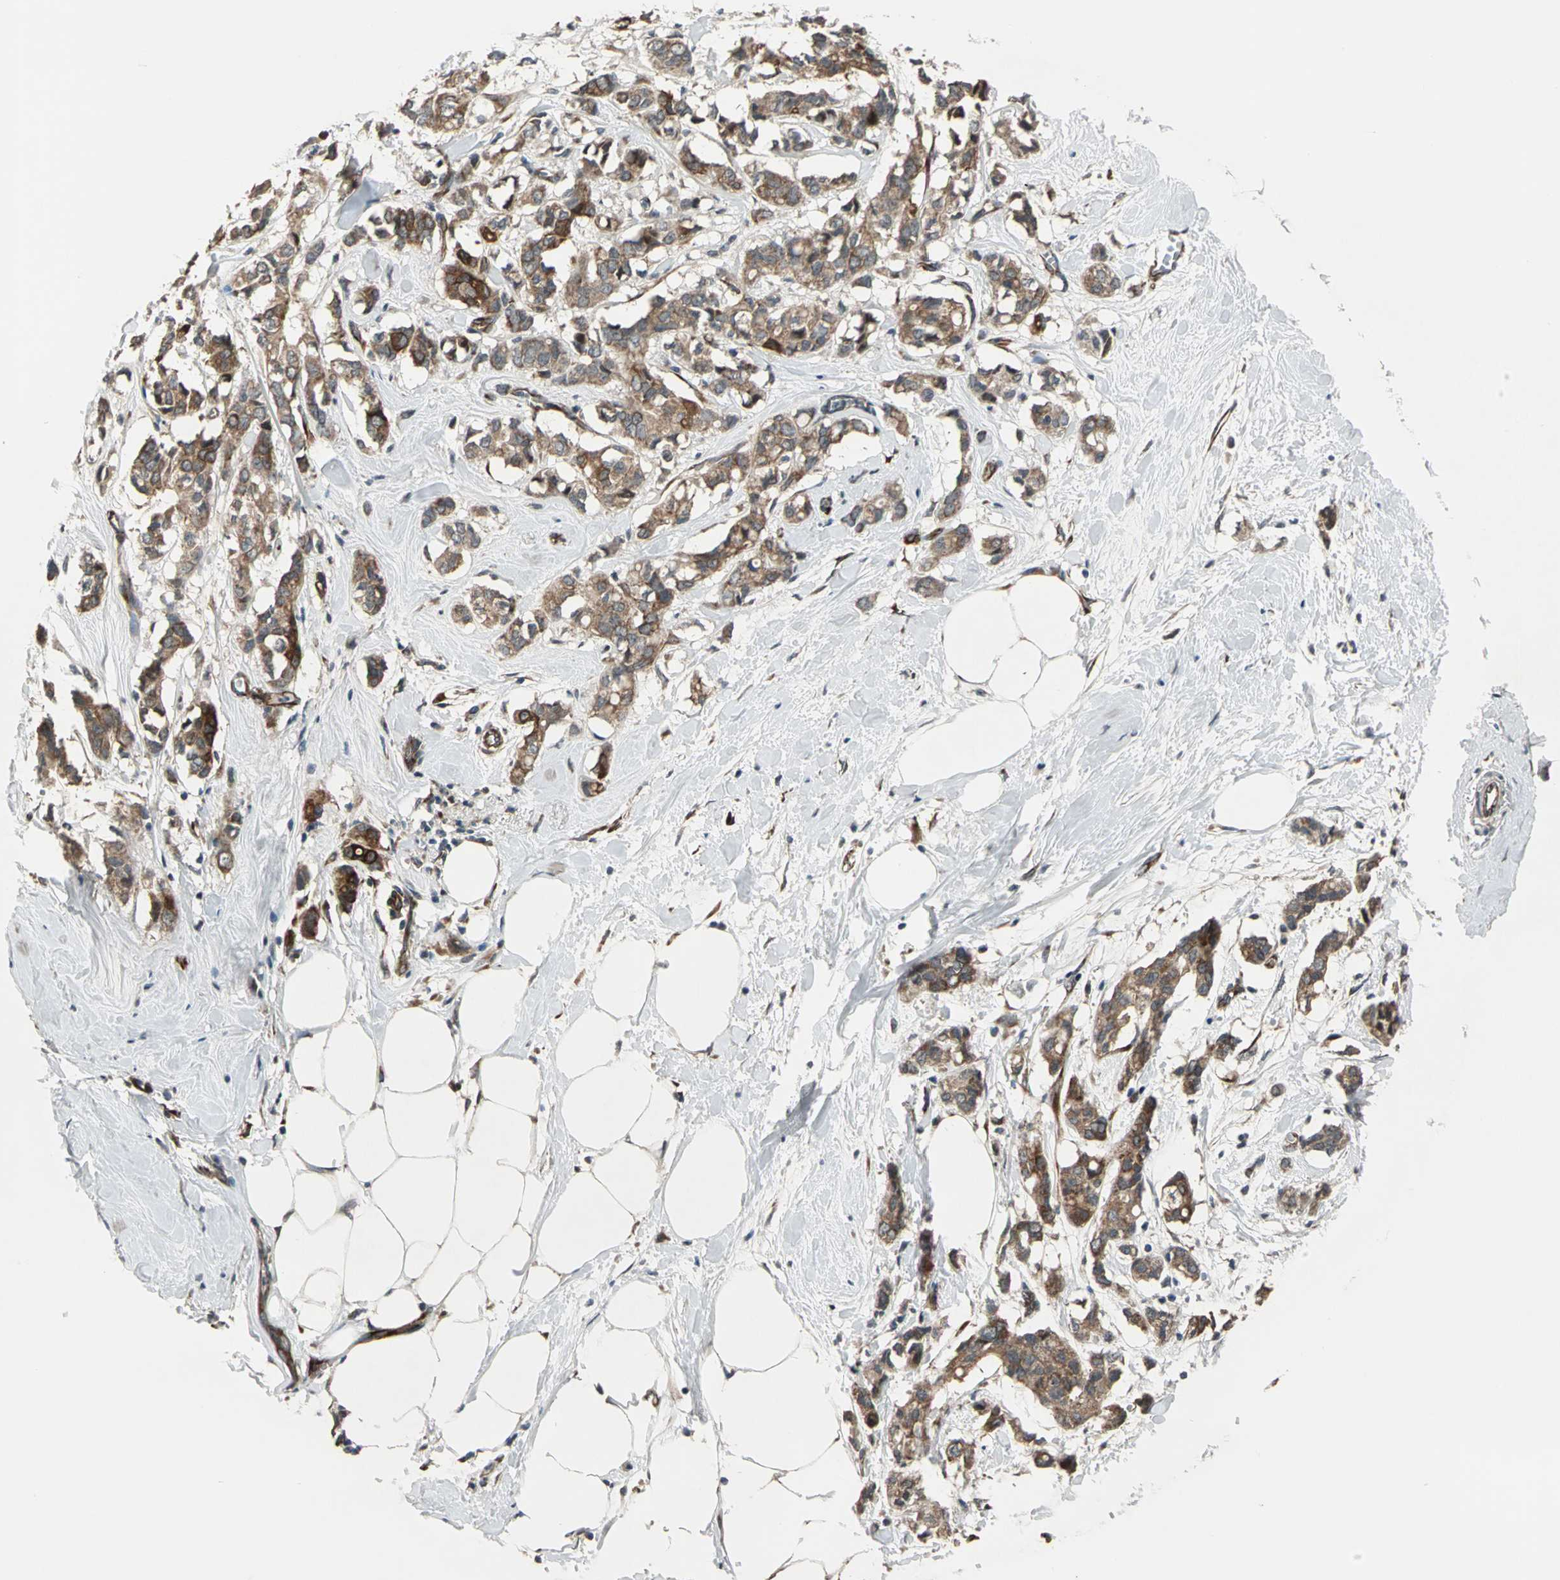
{"staining": {"intensity": "strong", "quantity": ">75%", "location": "cytoplasmic/membranous"}, "tissue": "breast cancer", "cell_type": "Tumor cells", "image_type": "cancer", "snomed": [{"axis": "morphology", "description": "Duct carcinoma"}, {"axis": "topography", "description": "Breast"}], "caption": "This histopathology image displays breast cancer (intraductal carcinoma) stained with immunohistochemistry to label a protein in brown. The cytoplasmic/membranous of tumor cells show strong positivity for the protein. Nuclei are counter-stained blue.", "gene": "EXD2", "patient": {"sex": "female", "age": 84}}